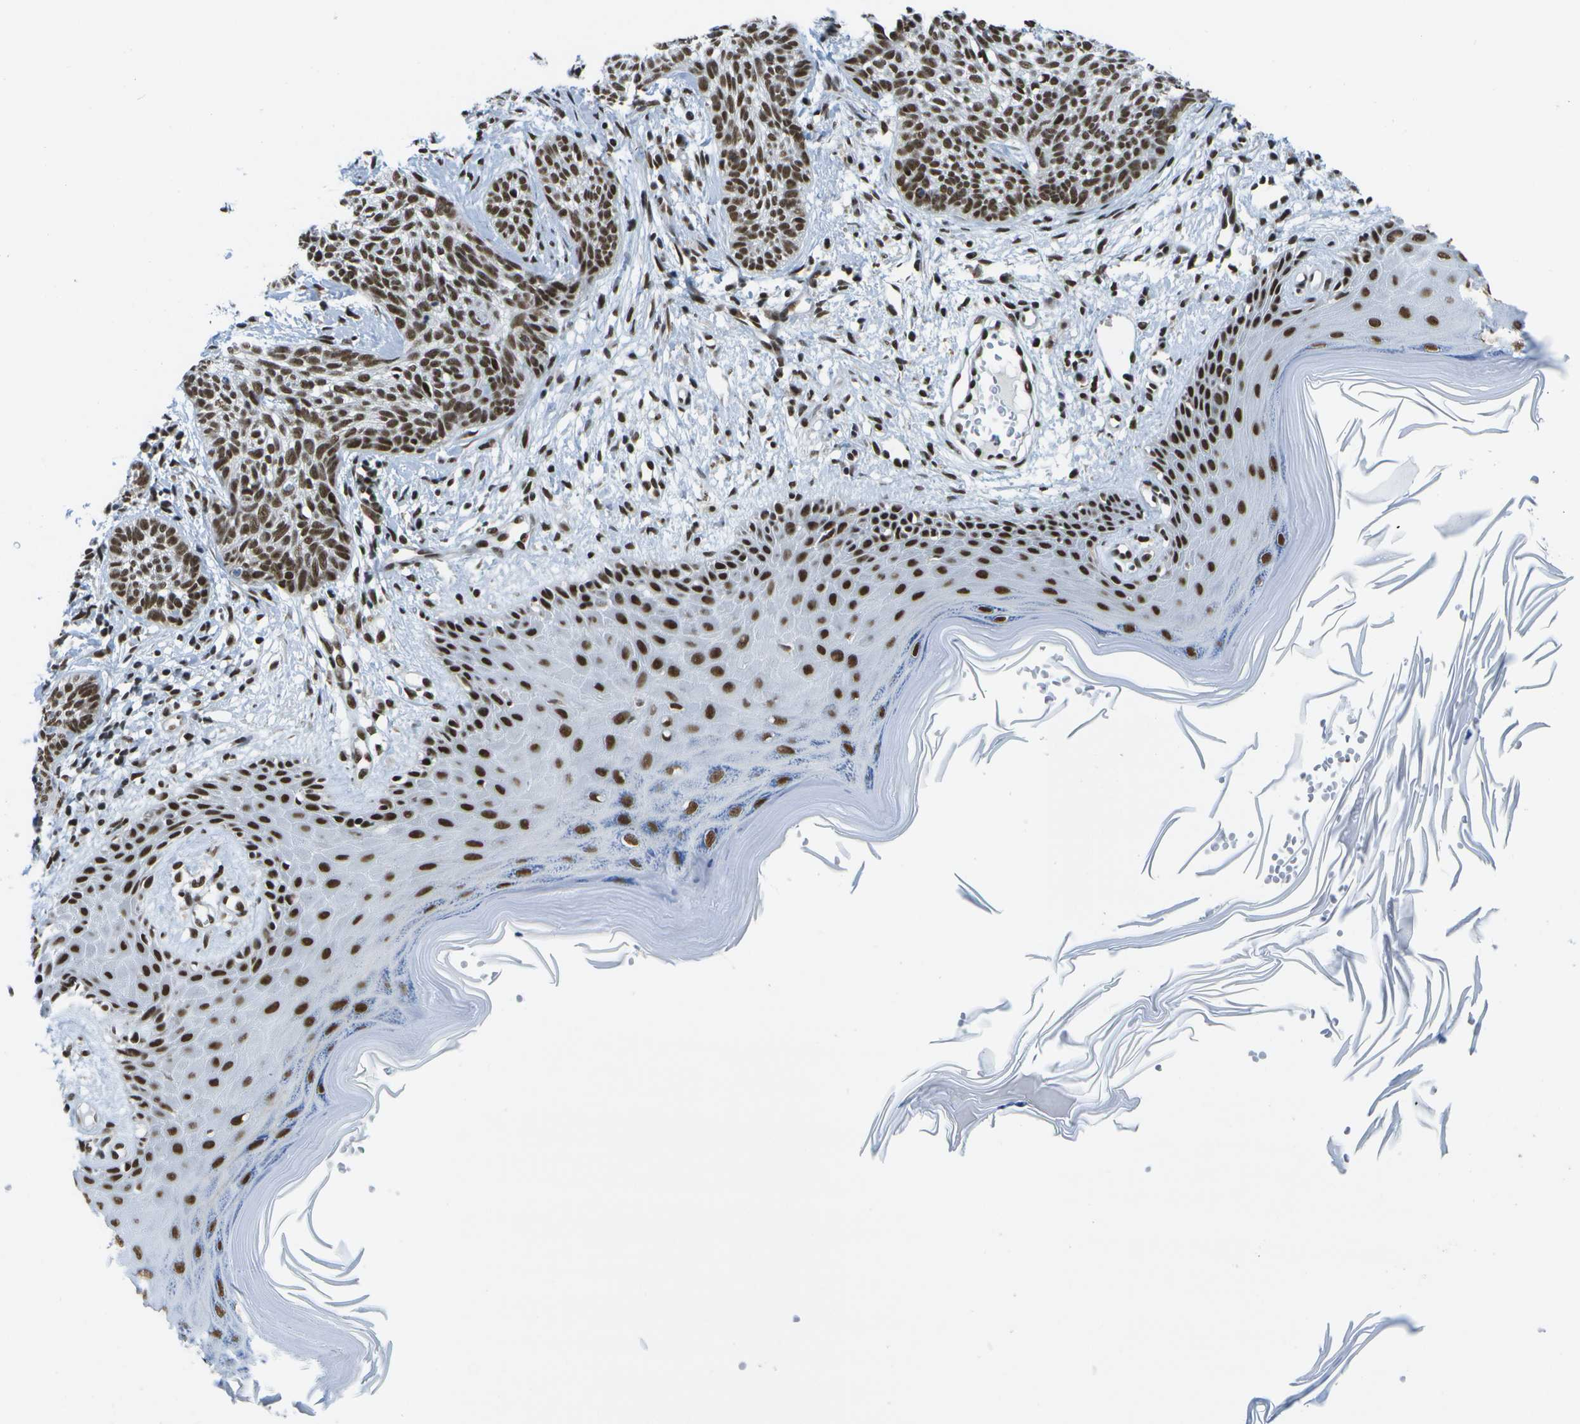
{"staining": {"intensity": "strong", "quantity": ">75%", "location": "nuclear"}, "tissue": "skin cancer", "cell_type": "Tumor cells", "image_type": "cancer", "snomed": [{"axis": "morphology", "description": "Basal cell carcinoma"}, {"axis": "topography", "description": "Skin"}], "caption": "A brown stain shows strong nuclear positivity of a protein in human skin cancer (basal cell carcinoma) tumor cells. The protein is stained brown, and the nuclei are stained in blue (DAB (3,3'-diaminobenzidine) IHC with brightfield microscopy, high magnification).", "gene": "NSRP1", "patient": {"sex": "female", "age": 59}}